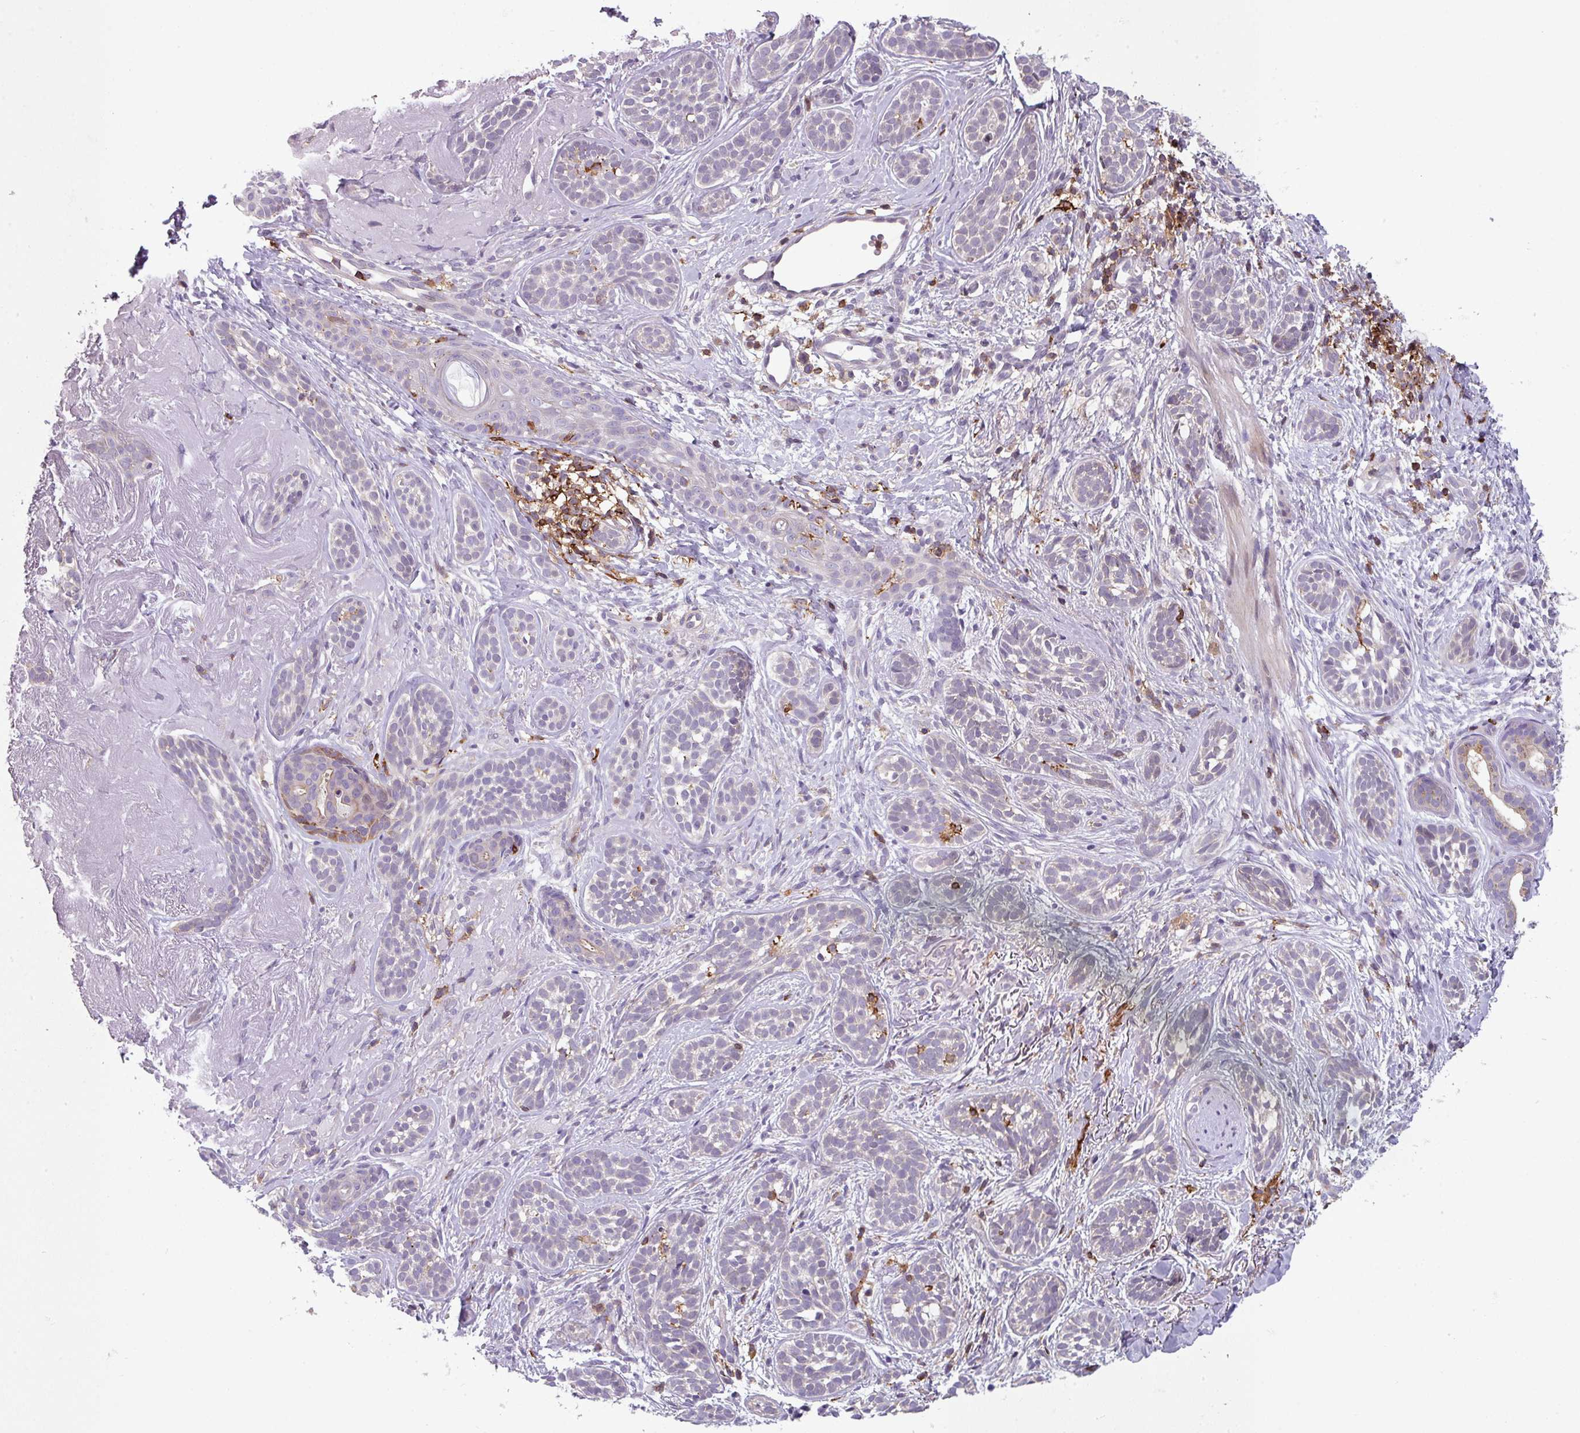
{"staining": {"intensity": "negative", "quantity": "none", "location": "none"}, "tissue": "skin cancer", "cell_type": "Tumor cells", "image_type": "cancer", "snomed": [{"axis": "morphology", "description": "Basal cell carcinoma"}, {"axis": "topography", "description": "Skin"}], "caption": "Tumor cells are negative for protein expression in human skin basal cell carcinoma. (Immunohistochemistry (ihc), brightfield microscopy, high magnification).", "gene": "NEDD9", "patient": {"sex": "male", "age": 71}}